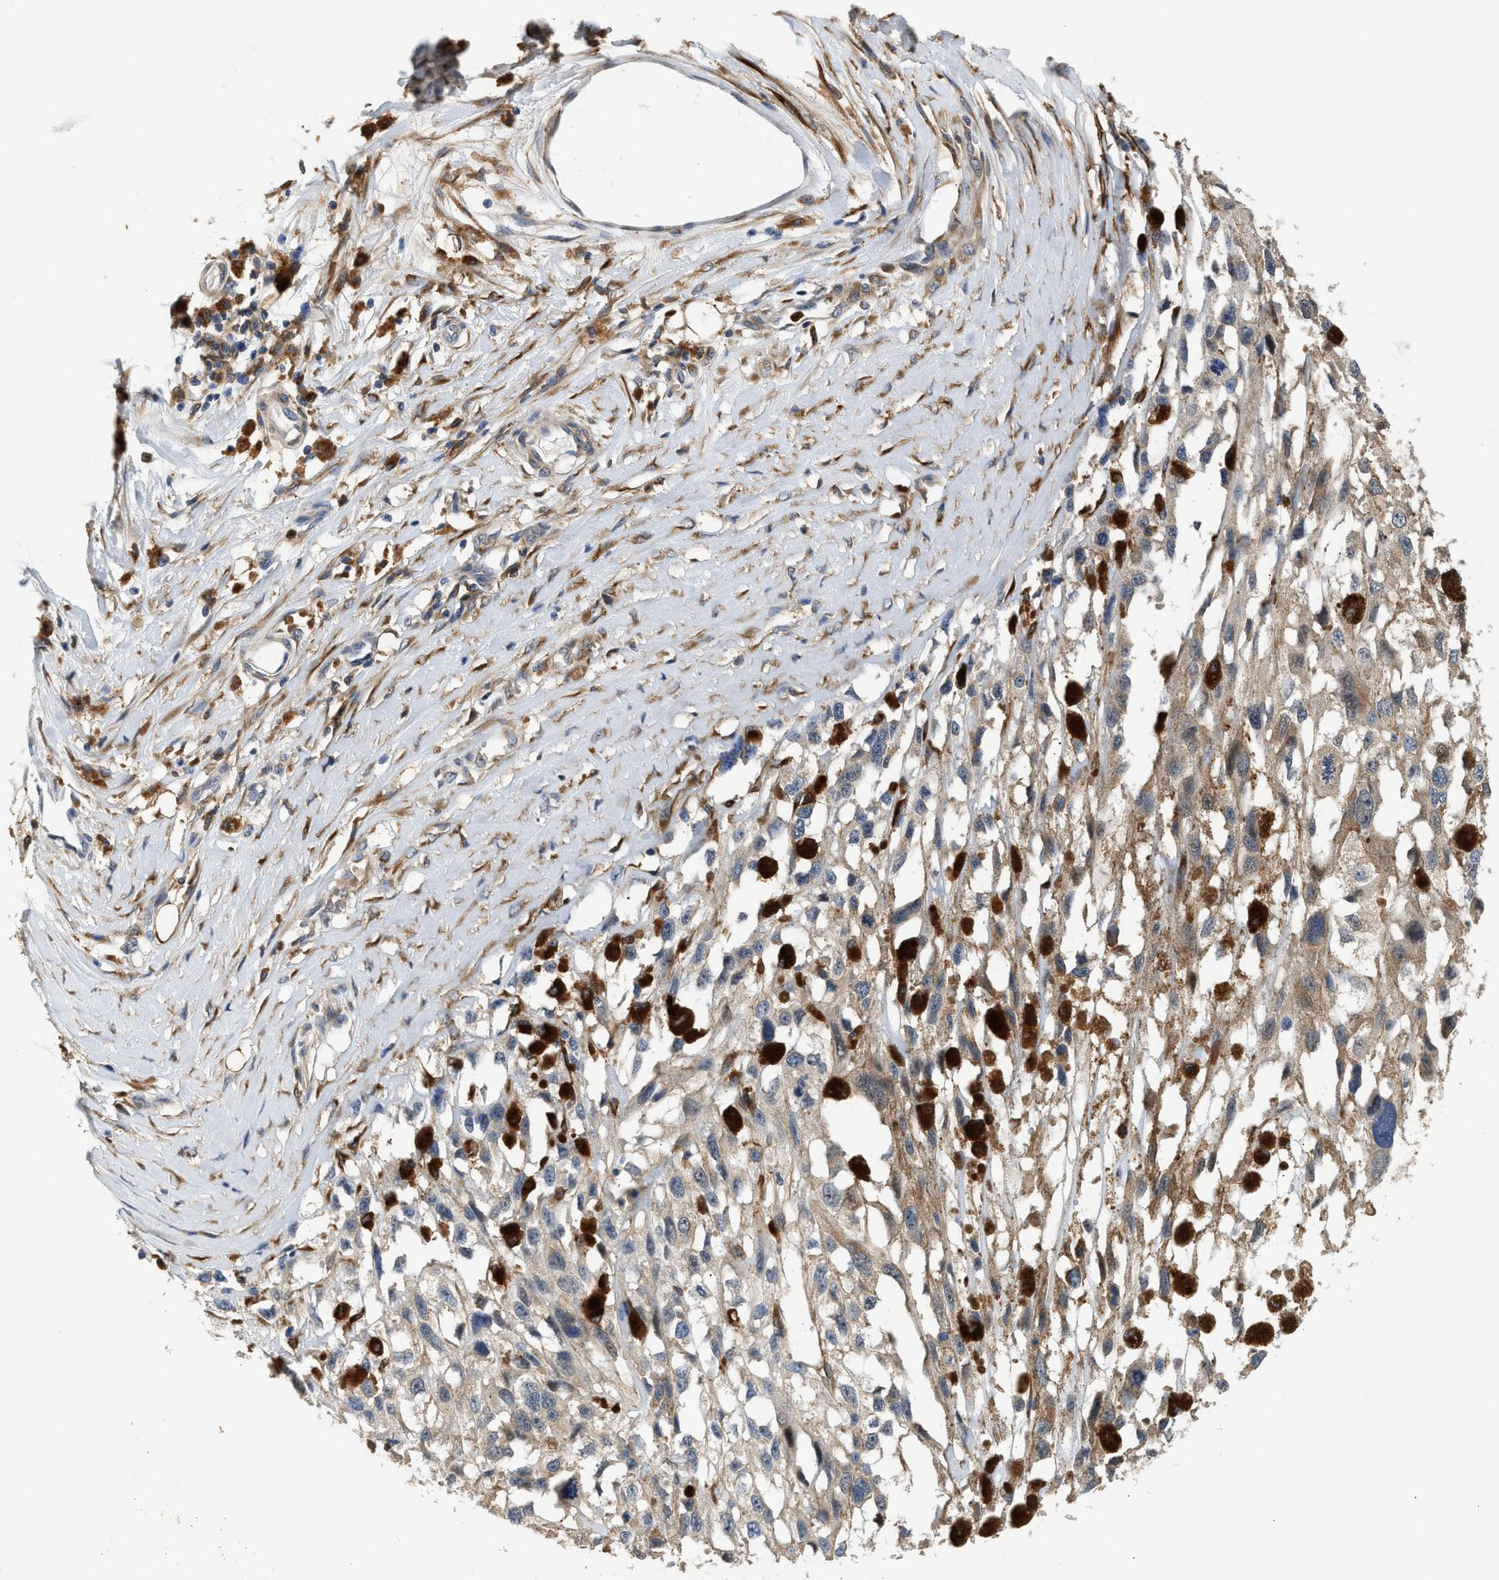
{"staining": {"intensity": "weak", "quantity": "25%-75%", "location": "cytoplasmic/membranous"}, "tissue": "melanoma", "cell_type": "Tumor cells", "image_type": "cancer", "snomed": [{"axis": "morphology", "description": "Malignant melanoma, Metastatic site"}, {"axis": "topography", "description": "Lymph node"}], "caption": "Weak cytoplasmic/membranous positivity is identified in approximately 25%-75% of tumor cells in malignant melanoma (metastatic site).", "gene": "RAB31", "patient": {"sex": "male", "age": 59}}